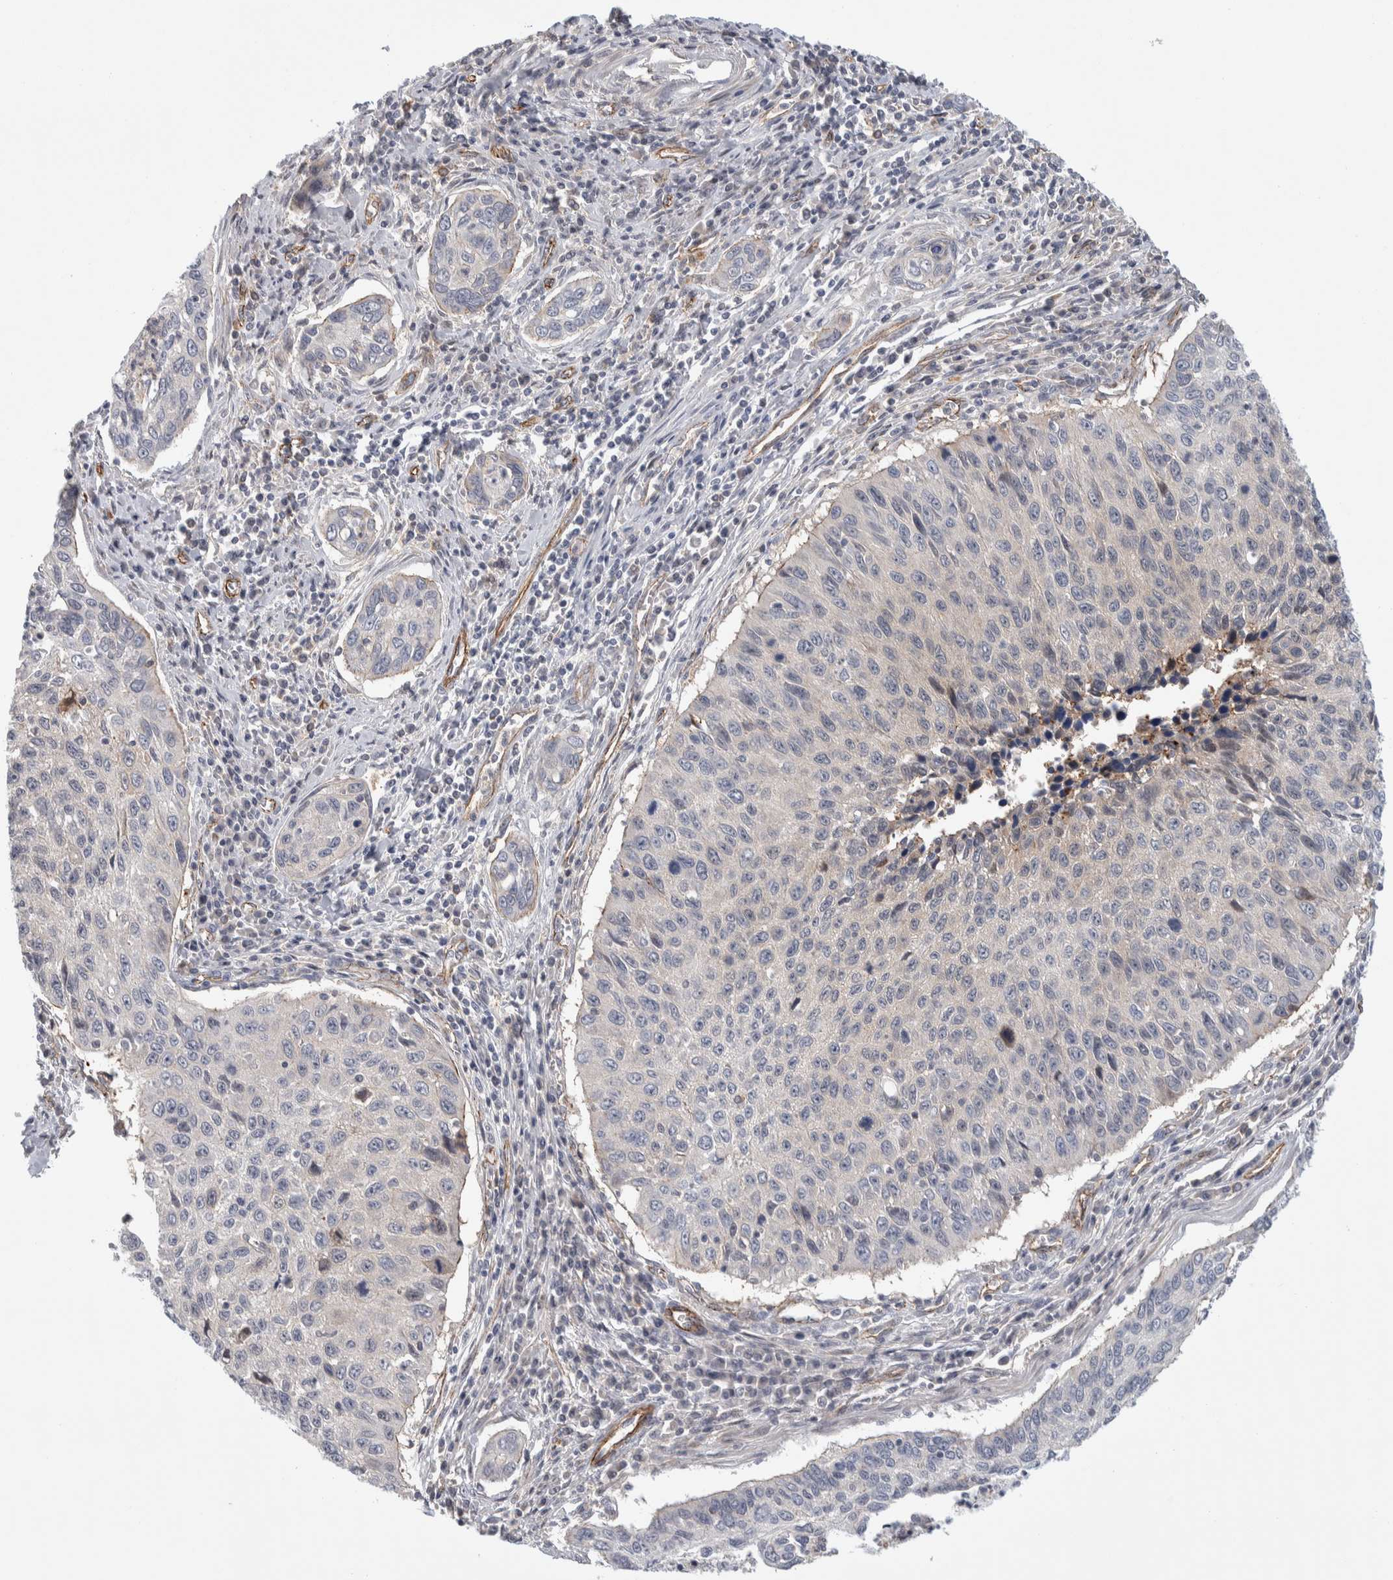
{"staining": {"intensity": "negative", "quantity": "none", "location": "none"}, "tissue": "cervical cancer", "cell_type": "Tumor cells", "image_type": "cancer", "snomed": [{"axis": "morphology", "description": "Squamous cell carcinoma, NOS"}, {"axis": "topography", "description": "Cervix"}], "caption": "Tumor cells show no significant protein staining in cervical squamous cell carcinoma.", "gene": "ZNF862", "patient": {"sex": "female", "age": 53}}